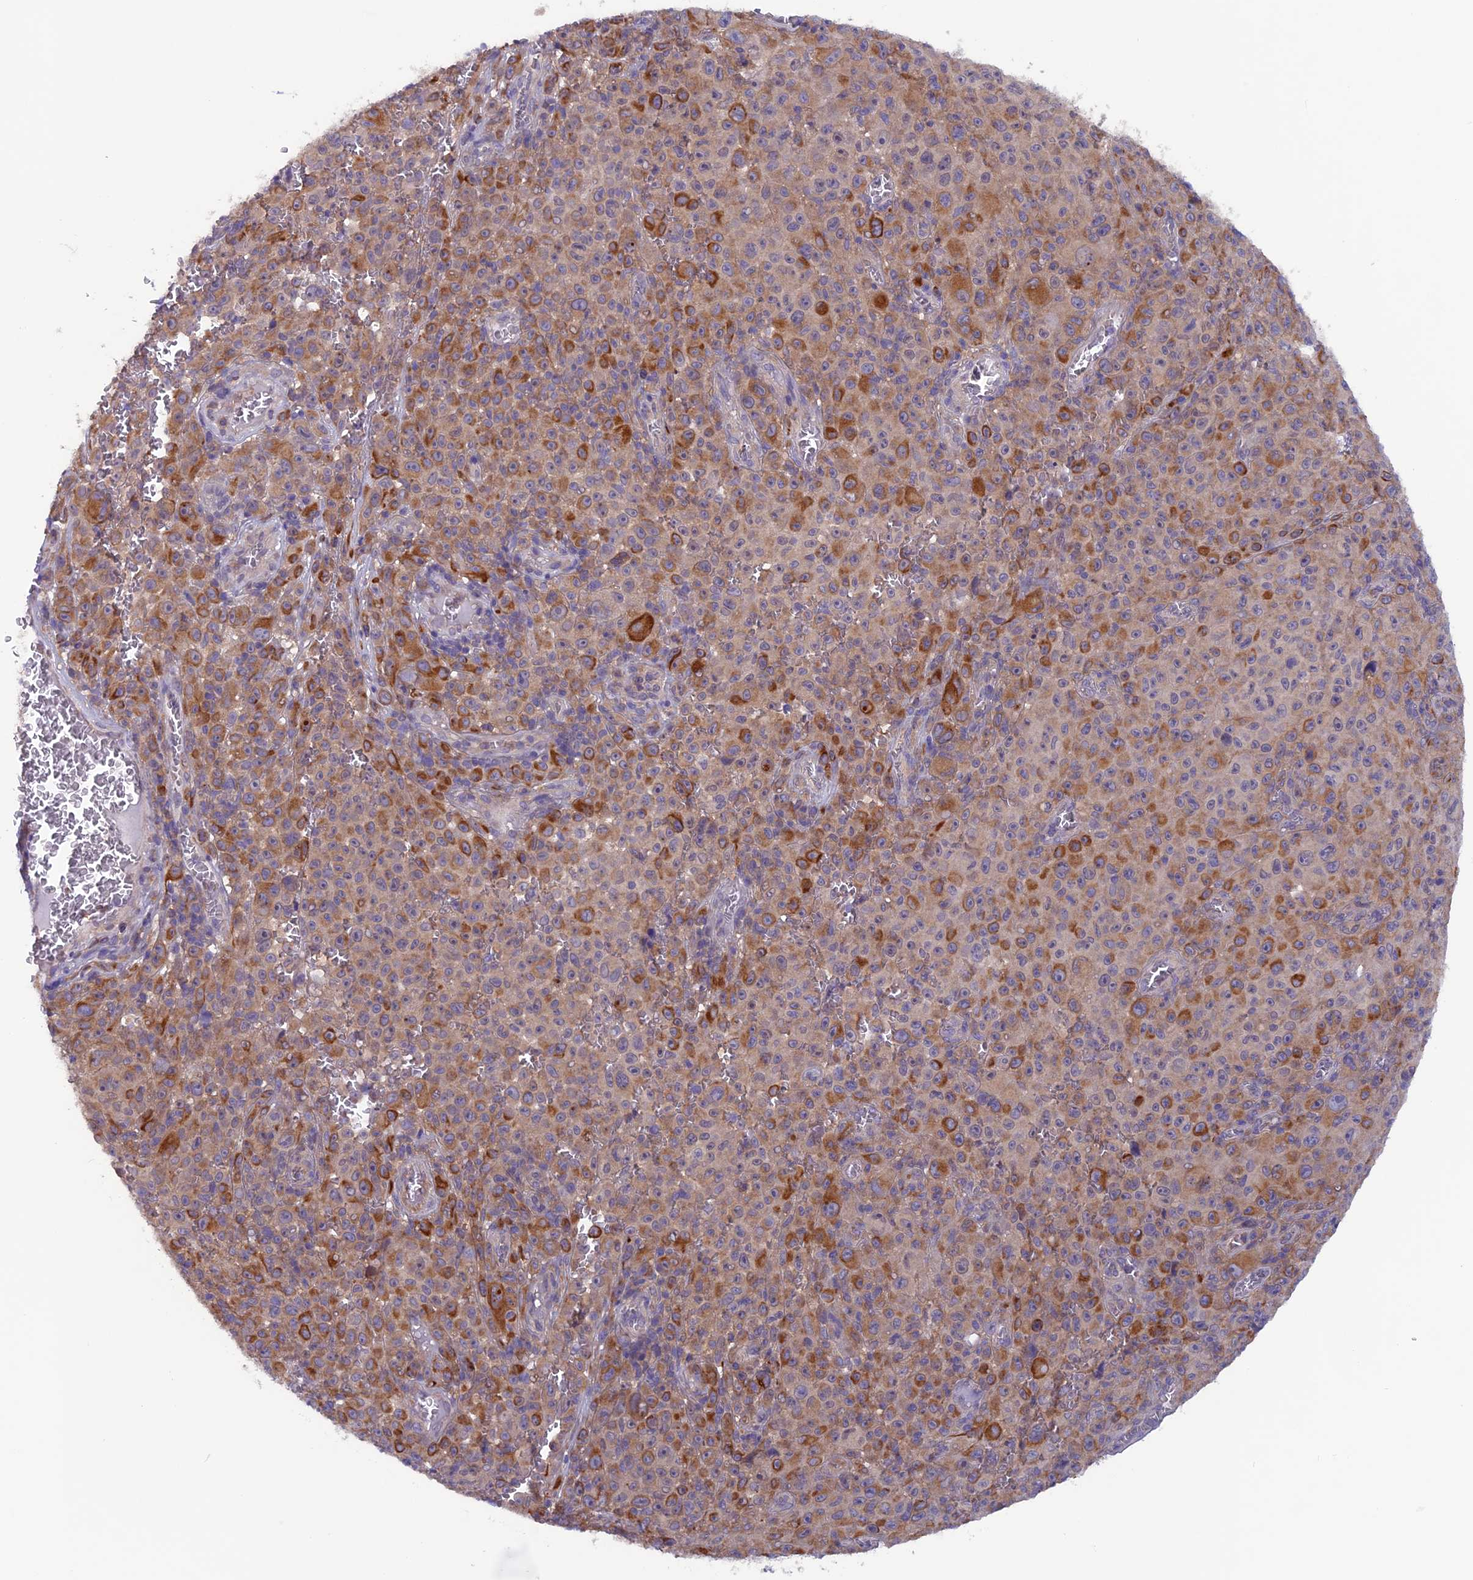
{"staining": {"intensity": "moderate", "quantity": ">75%", "location": "cytoplasmic/membranous"}, "tissue": "melanoma", "cell_type": "Tumor cells", "image_type": "cancer", "snomed": [{"axis": "morphology", "description": "Malignant melanoma, NOS"}, {"axis": "topography", "description": "Skin"}], "caption": "Immunohistochemical staining of human melanoma shows moderate cytoplasmic/membranous protein expression in approximately >75% of tumor cells.", "gene": "MAST2", "patient": {"sex": "female", "age": 82}}